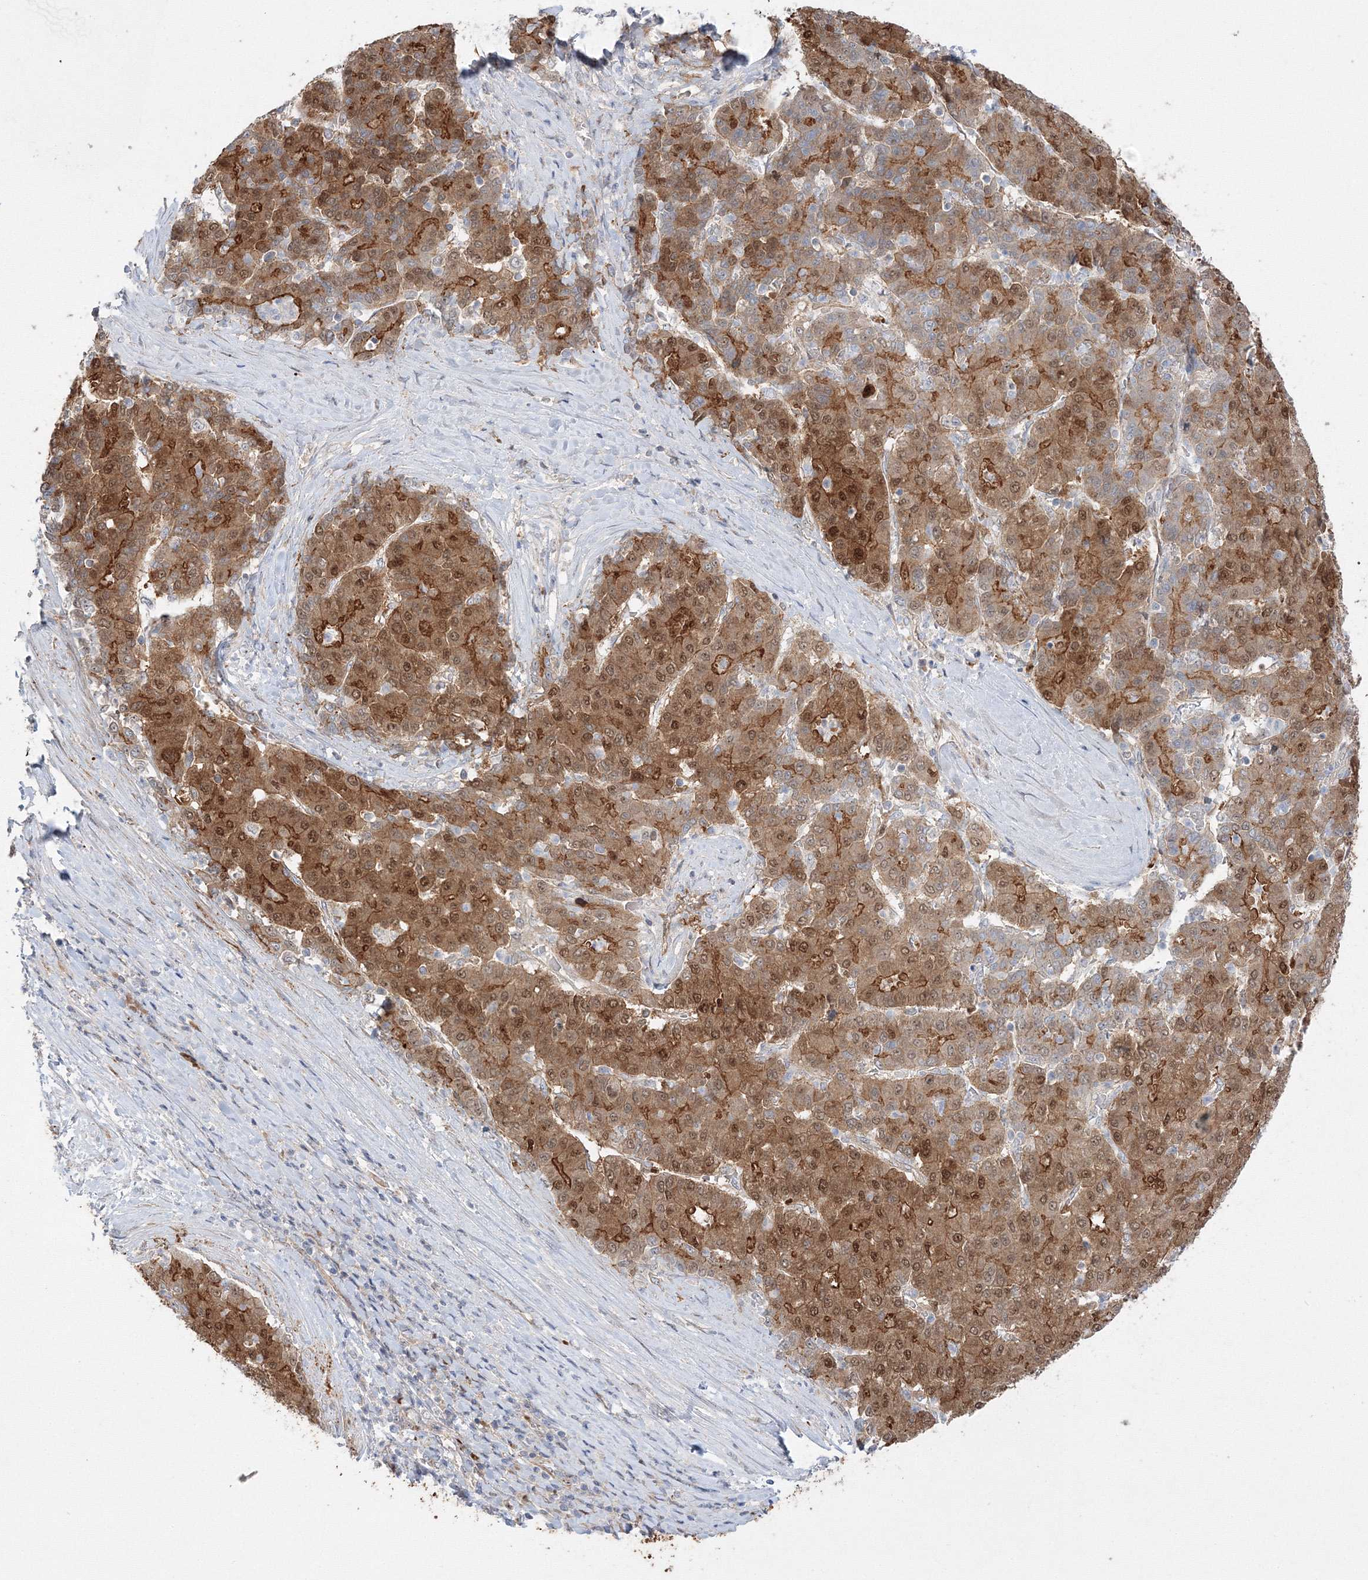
{"staining": {"intensity": "moderate", "quantity": ">75%", "location": "cytoplasmic/membranous,nuclear"}, "tissue": "liver cancer", "cell_type": "Tumor cells", "image_type": "cancer", "snomed": [{"axis": "morphology", "description": "Carcinoma, Hepatocellular, NOS"}, {"axis": "topography", "description": "Liver"}], "caption": "Hepatocellular carcinoma (liver) stained with immunohistochemistry (IHC) exhibits moderate cytoplasmic/membranous and nuclear positivity in approximately >75% of tumor cells.", "gene": "NPM3", "patient": {"sex": "male", "age": 65}}